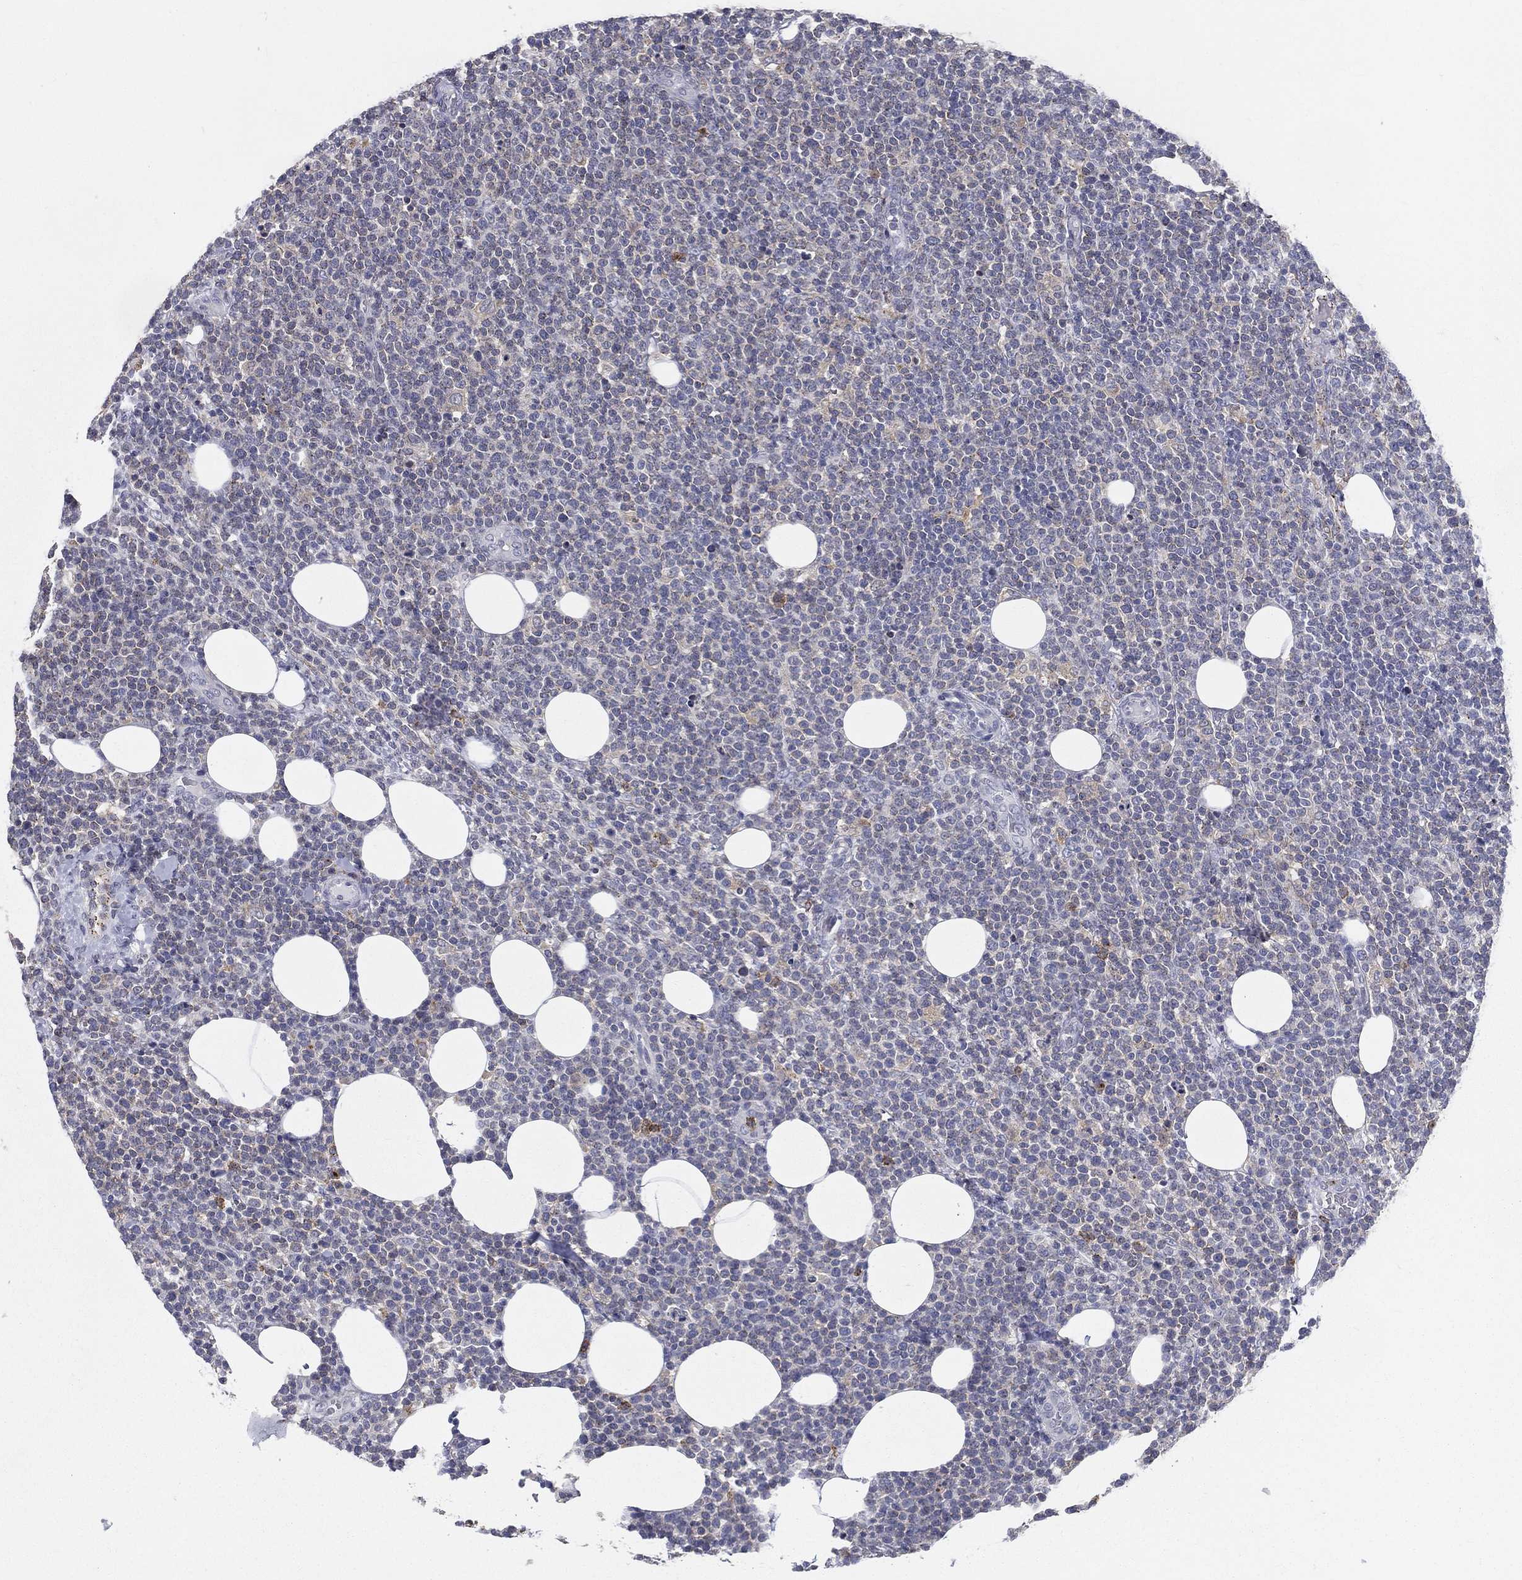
{"staining": {"intensity": "weak", "quantity": "<25%", "location": "cytoplasmic/membranous"}, "tissue": "lymphoma", "cell_type": "Tumor cells", "image_type": "cancer", "snomed": [{"axis": "morphology", "description": "Malignant lymphoma, non-Hodgkin's type, High grade"}, {"axis": "topography", "description": "Lymph node"}], "caption": "Malignant lymphoma, non-Hodgkin's type (high-grade) stained for a protein using IHC shows no expression tumor cells.", "gene": "EVI2B", "patient": {"sex": "male", "age": 61}}